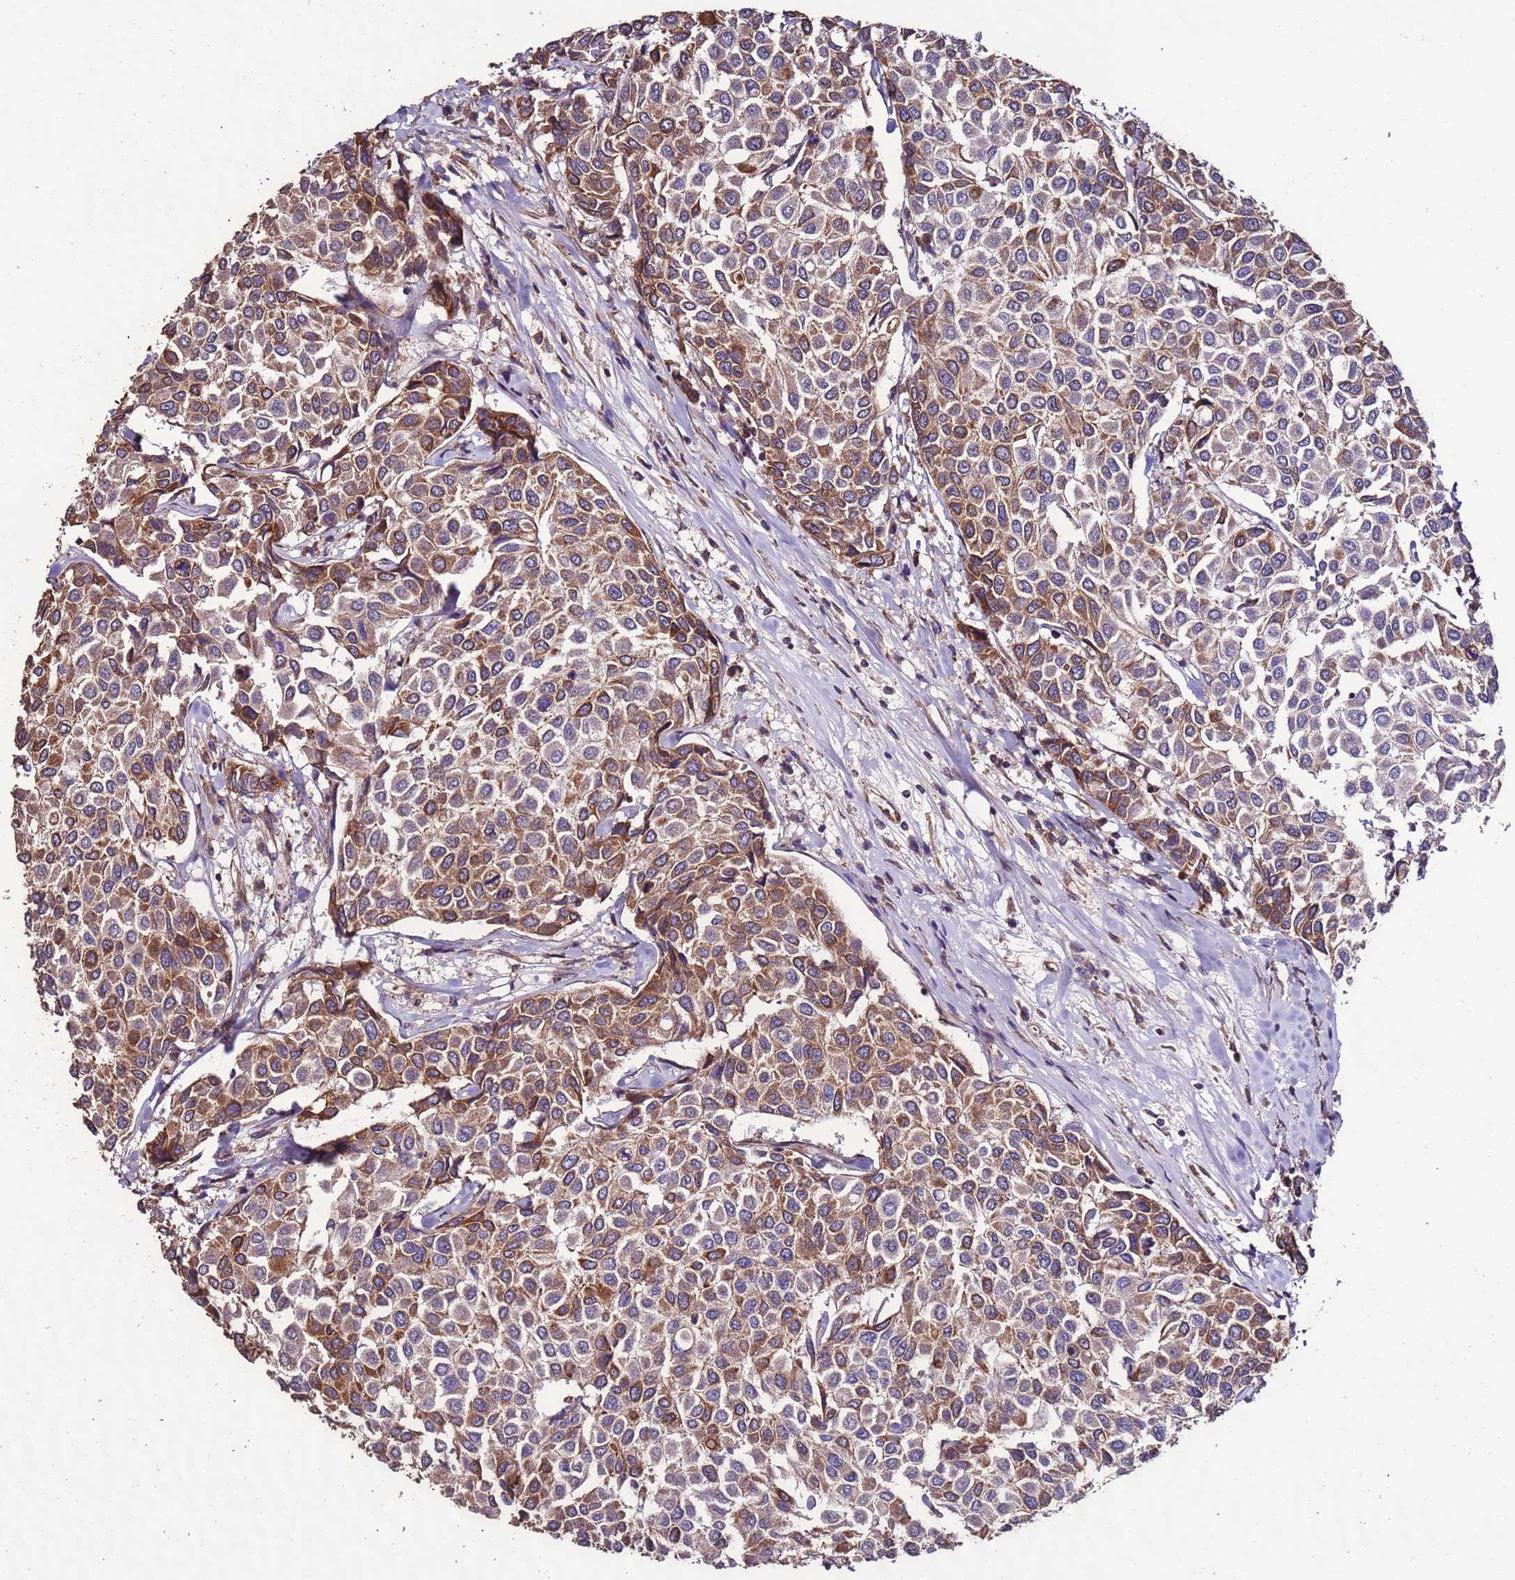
{"staining": {"intensity": "moderate", "quantity": "25%-75%", "location": "cytoplasmic/membranous"}, "tissue": "breast cancer", "cell_type": "Tumor cells", "image_type": "cancer", "snomed": [{"axis": "morphology", "description": "Duct carcinoma"}, {"axis": "topography", "description": "Breast"}], "caption": "Tumor cells exhibit moderate cytoplasmic/membranous positivity in approximately 25%-75% of cells in breast cancer. The staining was performed using DAB to visualize the protein expression in brown, while the nuclei were stained in blue with hematoxylin (Magnification: 20x).", "gene": "SLC41A3", "patient": {"sex": "female", "age": 55}}